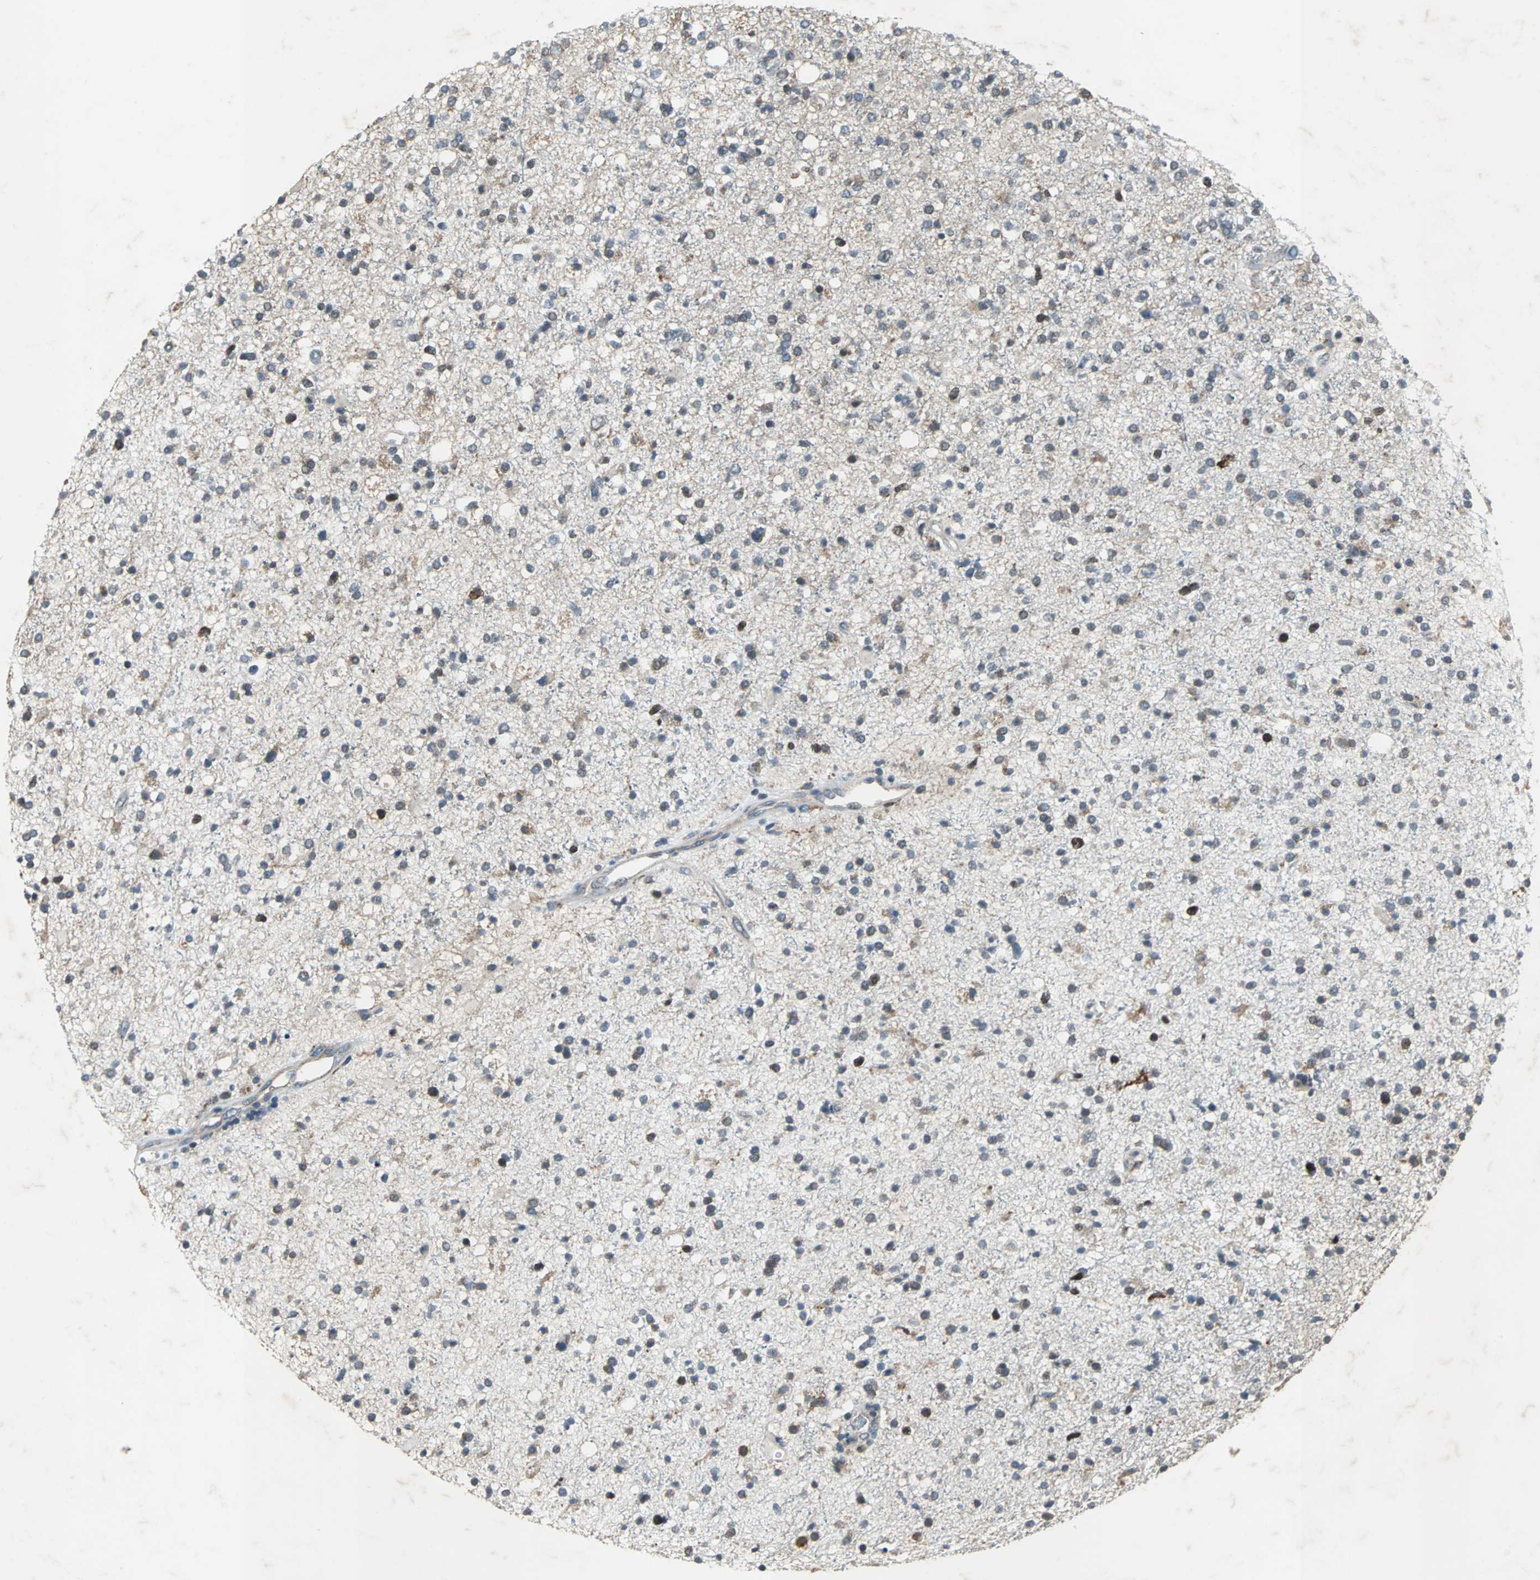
{"staining": {"intensity": "weak", "quantity": "<25%", "location": "cytoplasmic/membranous"}, "tissue": "glioma", "cell_type": "Tumor cells", "image_type": "cancer", "snomed": [{"axis": "morphology", "description": "Glioma, malignant, High grade"}, {"axis": "topography", "description": "Brain"}], "caption": "Immunohistochemistry photomicrograph of neoplastic tissue: human glioma stained with DAB (3,3'-diaminobenzidine) exhibits no significant protein staining in tumor cells.", "gene": "SOS1", "patient": {"sex": "male", "age": 33}}